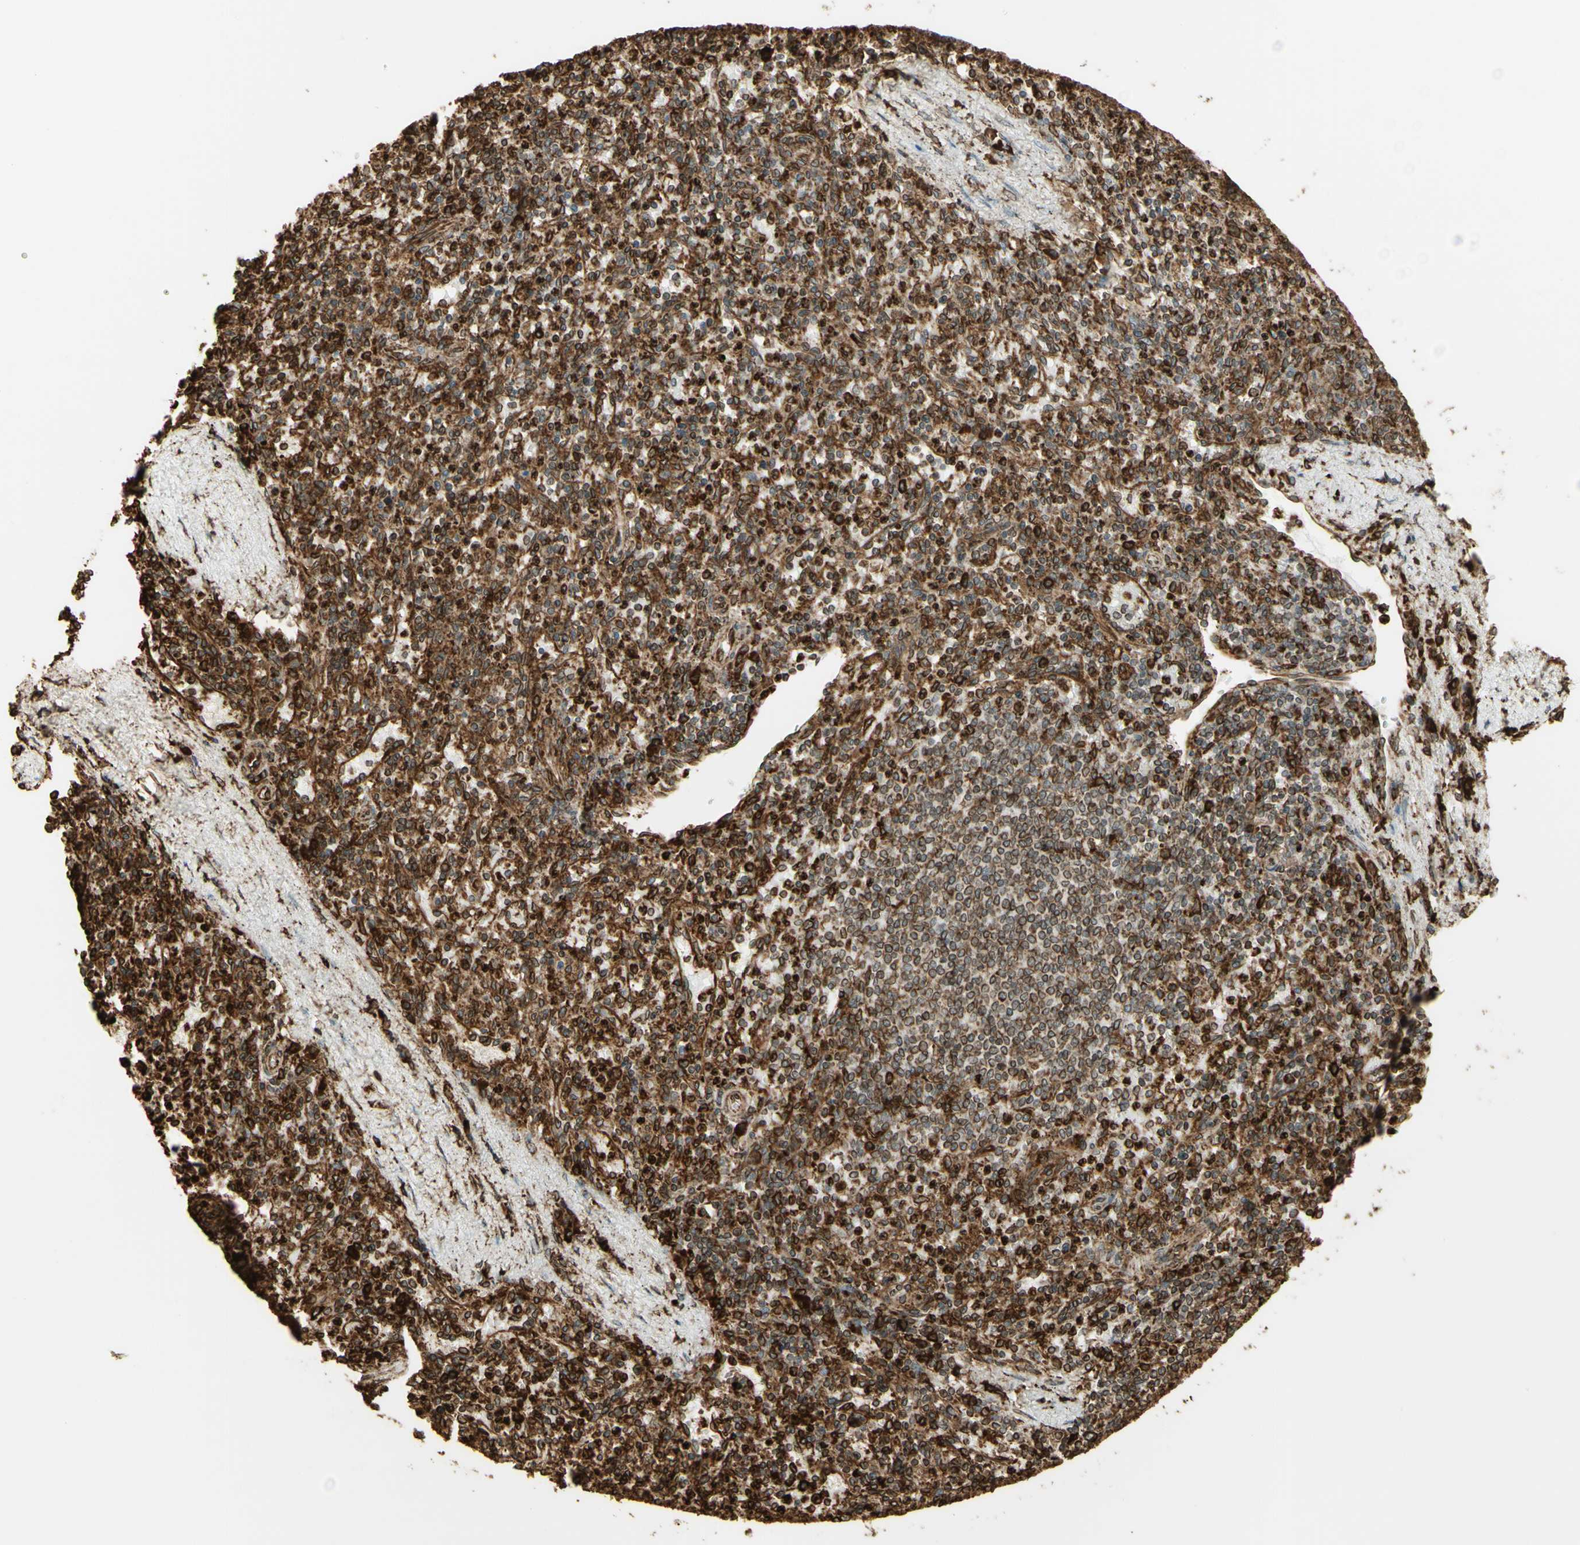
{"staining": {"intensity": "strong", "quantity": ">75%", "location": "cytoplasmic/membranous"}, "tissue": "spleen", "cell_type": "Cells in red pulp", "image_type": "normal", "snomed": [{"axis": "morphology", "description": "Normal tissue, NOS"}, {"axis": "topography", "description": "Spleen"}], "caption": "High-magnification brightfield microscopy of normal spleen stained with DAB (3,3'-diaminobenzidine) (brown) and counterstained with hematoxylin (blue). cells in red pulp exhibit strong cytoplasmic/membranous expression is identified in about>75% of cells.", "gene": "CANX", "patient": {"sex": "male", "age": 72}}